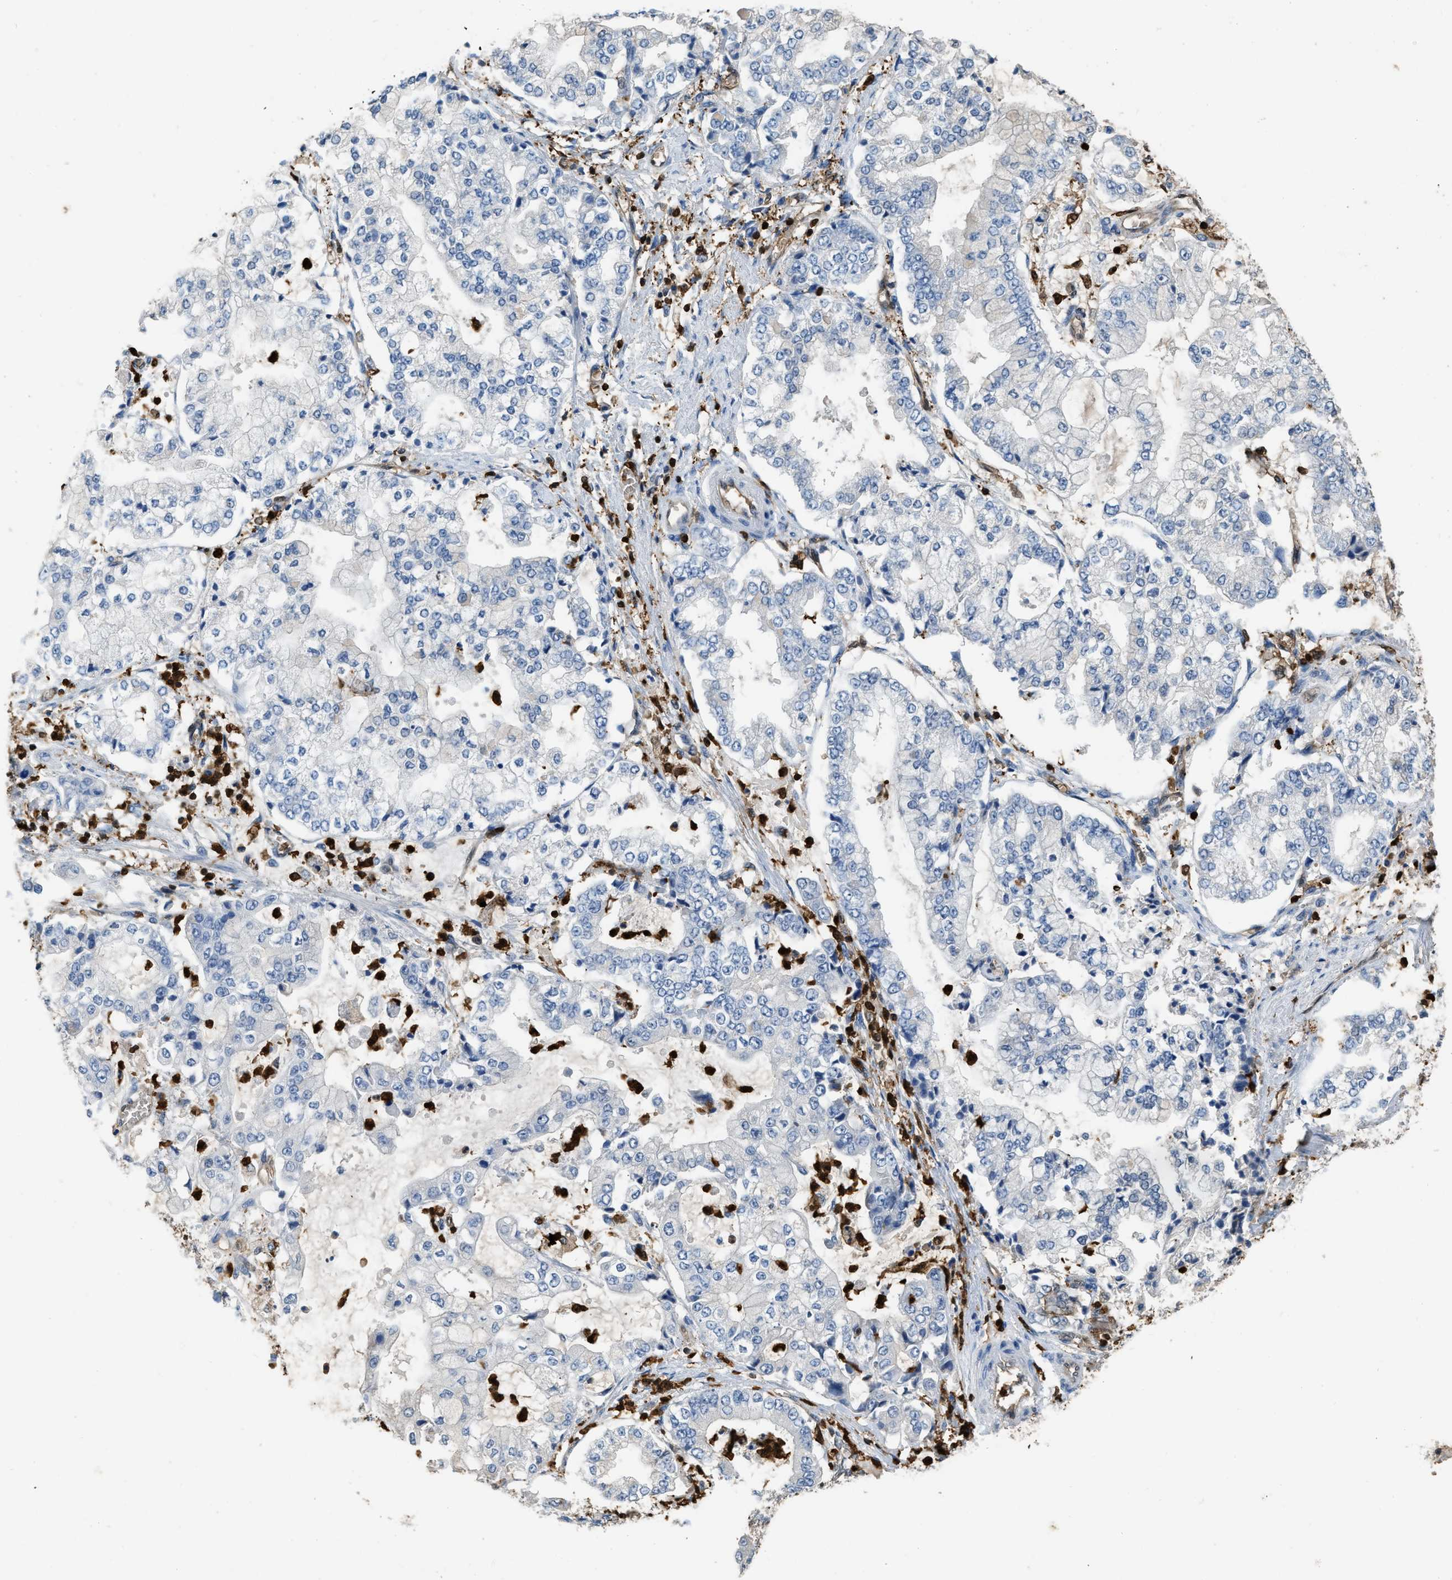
{"staining": {"intensity": "negative", "quantity": "none", "location": "none"}, "tissue": "stomach cancer", "cell_type": "Tumor cells", "image_type": "cancer", "snomed": [{"axis": "morphology", "description": "Adenocarcinoma, NOS"}, {"axis": "topography", "description": "Stomach"}], "caption": "Stomach adenocarcinoma was stained to show a protein in brown. There is no significant staining in tumor cells.", "gene": "ARHGDIB", "patient": {"sex": "male", "age": 76}}